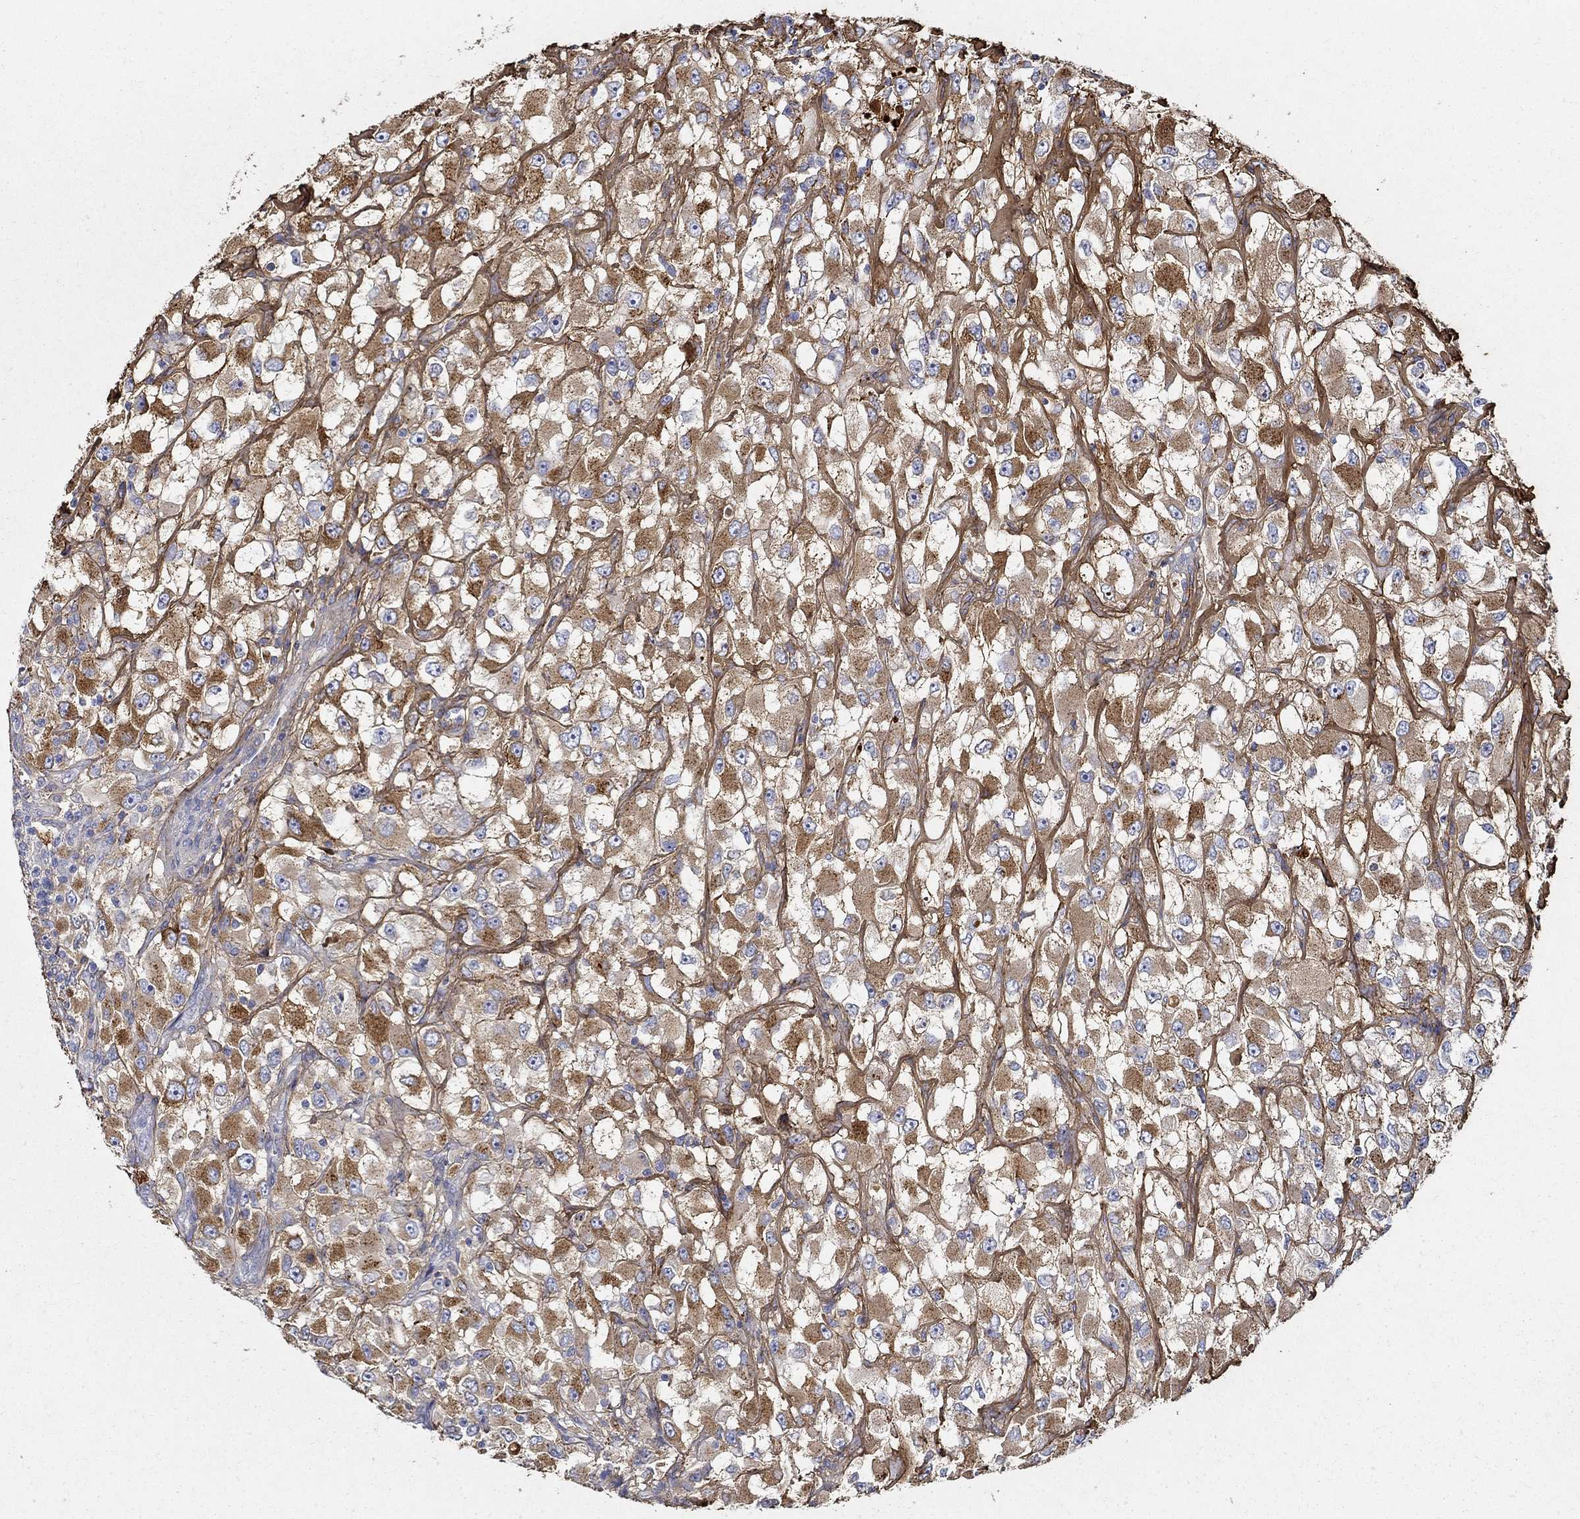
{"staining": {"intensity": "strong", "quantity": ">75%", "location": "cytoplasmic/membranous"}, "tissue": "renal cancer", "cell_type": "Tumor cells", "image_type": "cancer", "snomed": [{"axis": "morphology", "description": "Adenocarcinoma, NOS"}, {"axis": "topography", "description": "Kidney"}], "caption": "The histopathology image reveals a brown stain indicating the presence of a protein in the cytoplasmic/membranous of tumor cells in adenocarcinoma (renal). Nuclei are stained in blue.", "gene": "TGFBI", "patient": {"sex": "female", "age": 52}}